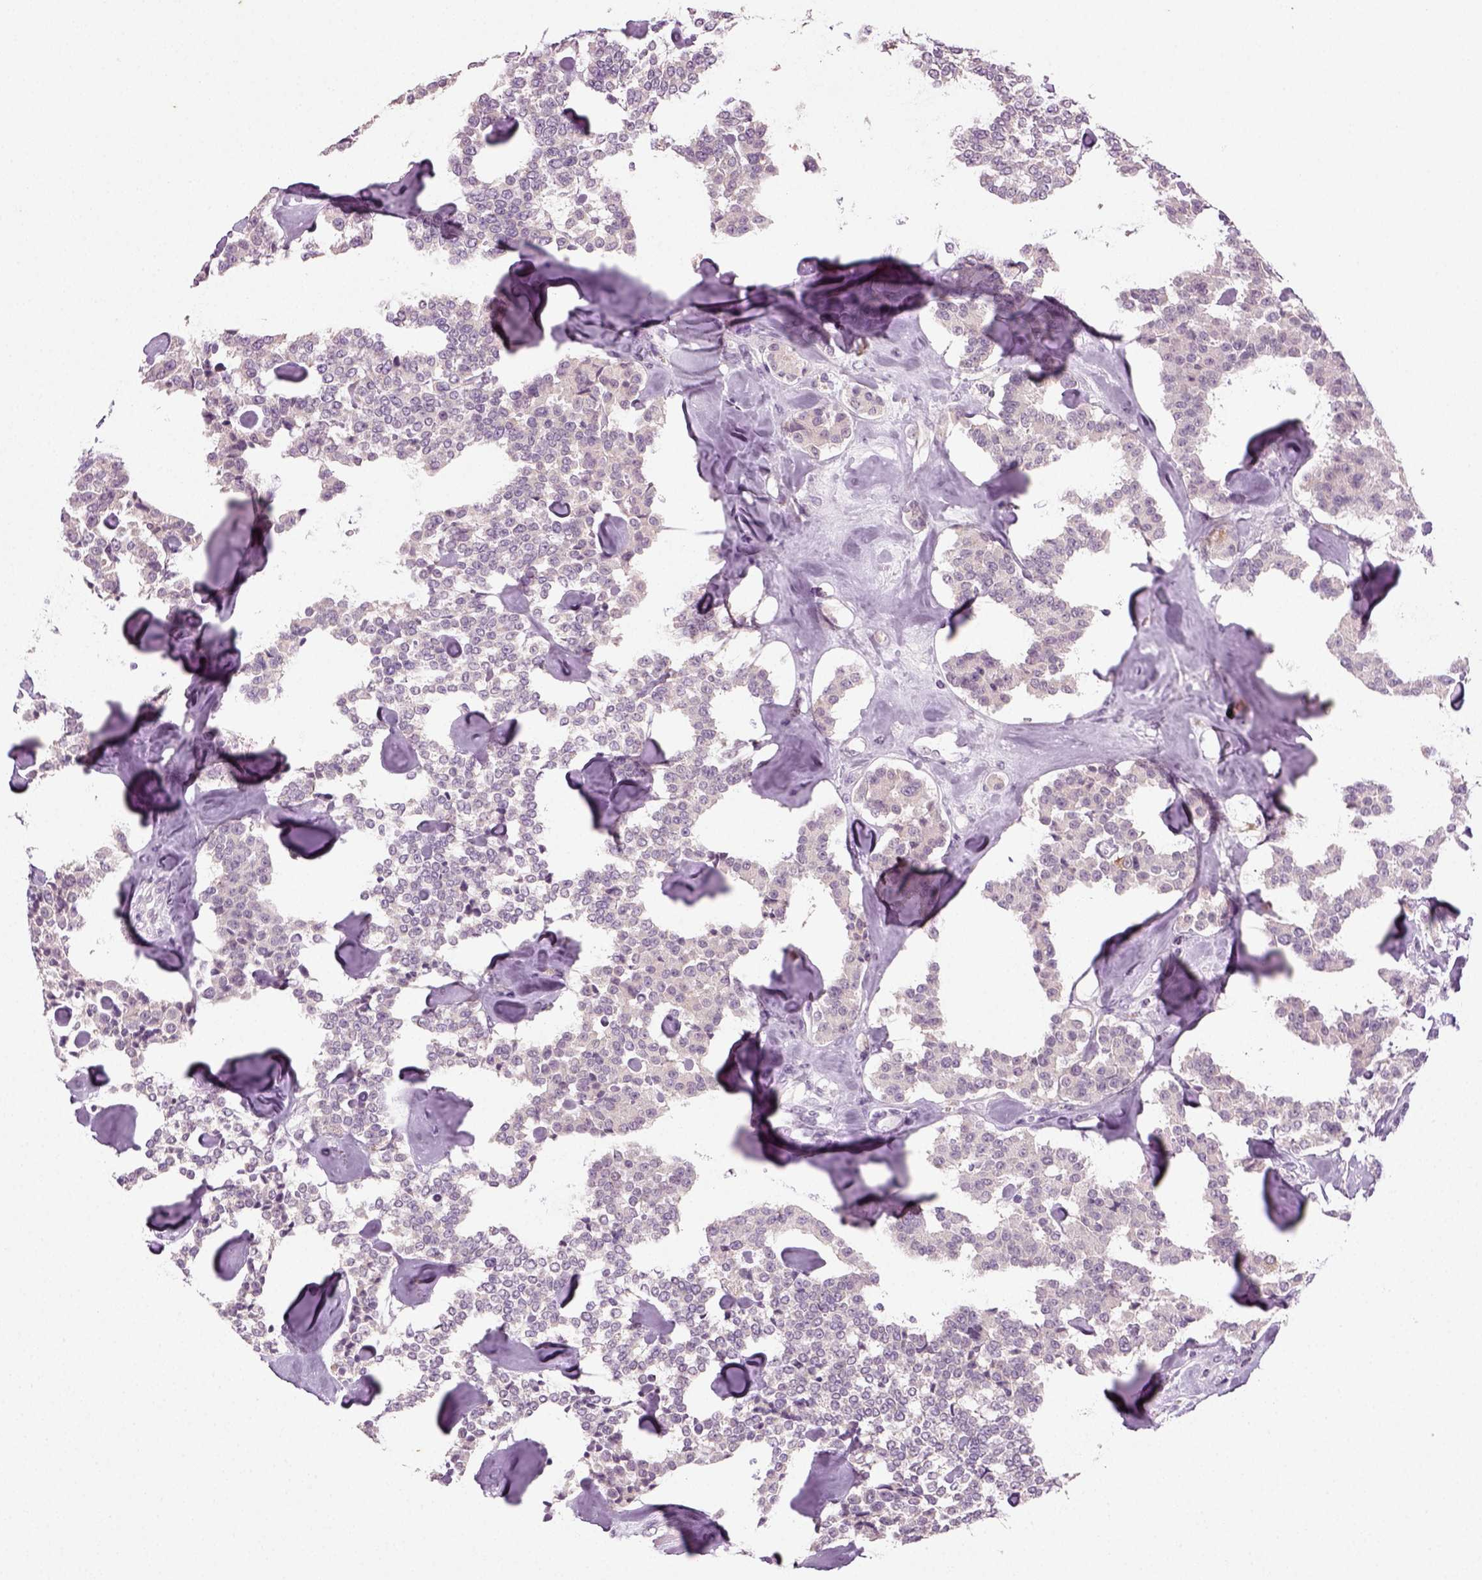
{"staining": {"intensity": "negative", "quantity": "none", "location": "none"}, "tissue": "carcinoid", "cell_type": "Tumor cells", "image_type": "cancer", "snomed": [{"axis": "morphology", "description": "Carcinoid, malignant, NOS"}, {"axis": "topography", "description": "Pancreas"}], "caption": "The IHC photomicrograph has no significant expression in tumor cells of carcinoid (malignant) tissue.", "gene": "SYNGAP1", "patient": {"sex": "male", "age": 41}}